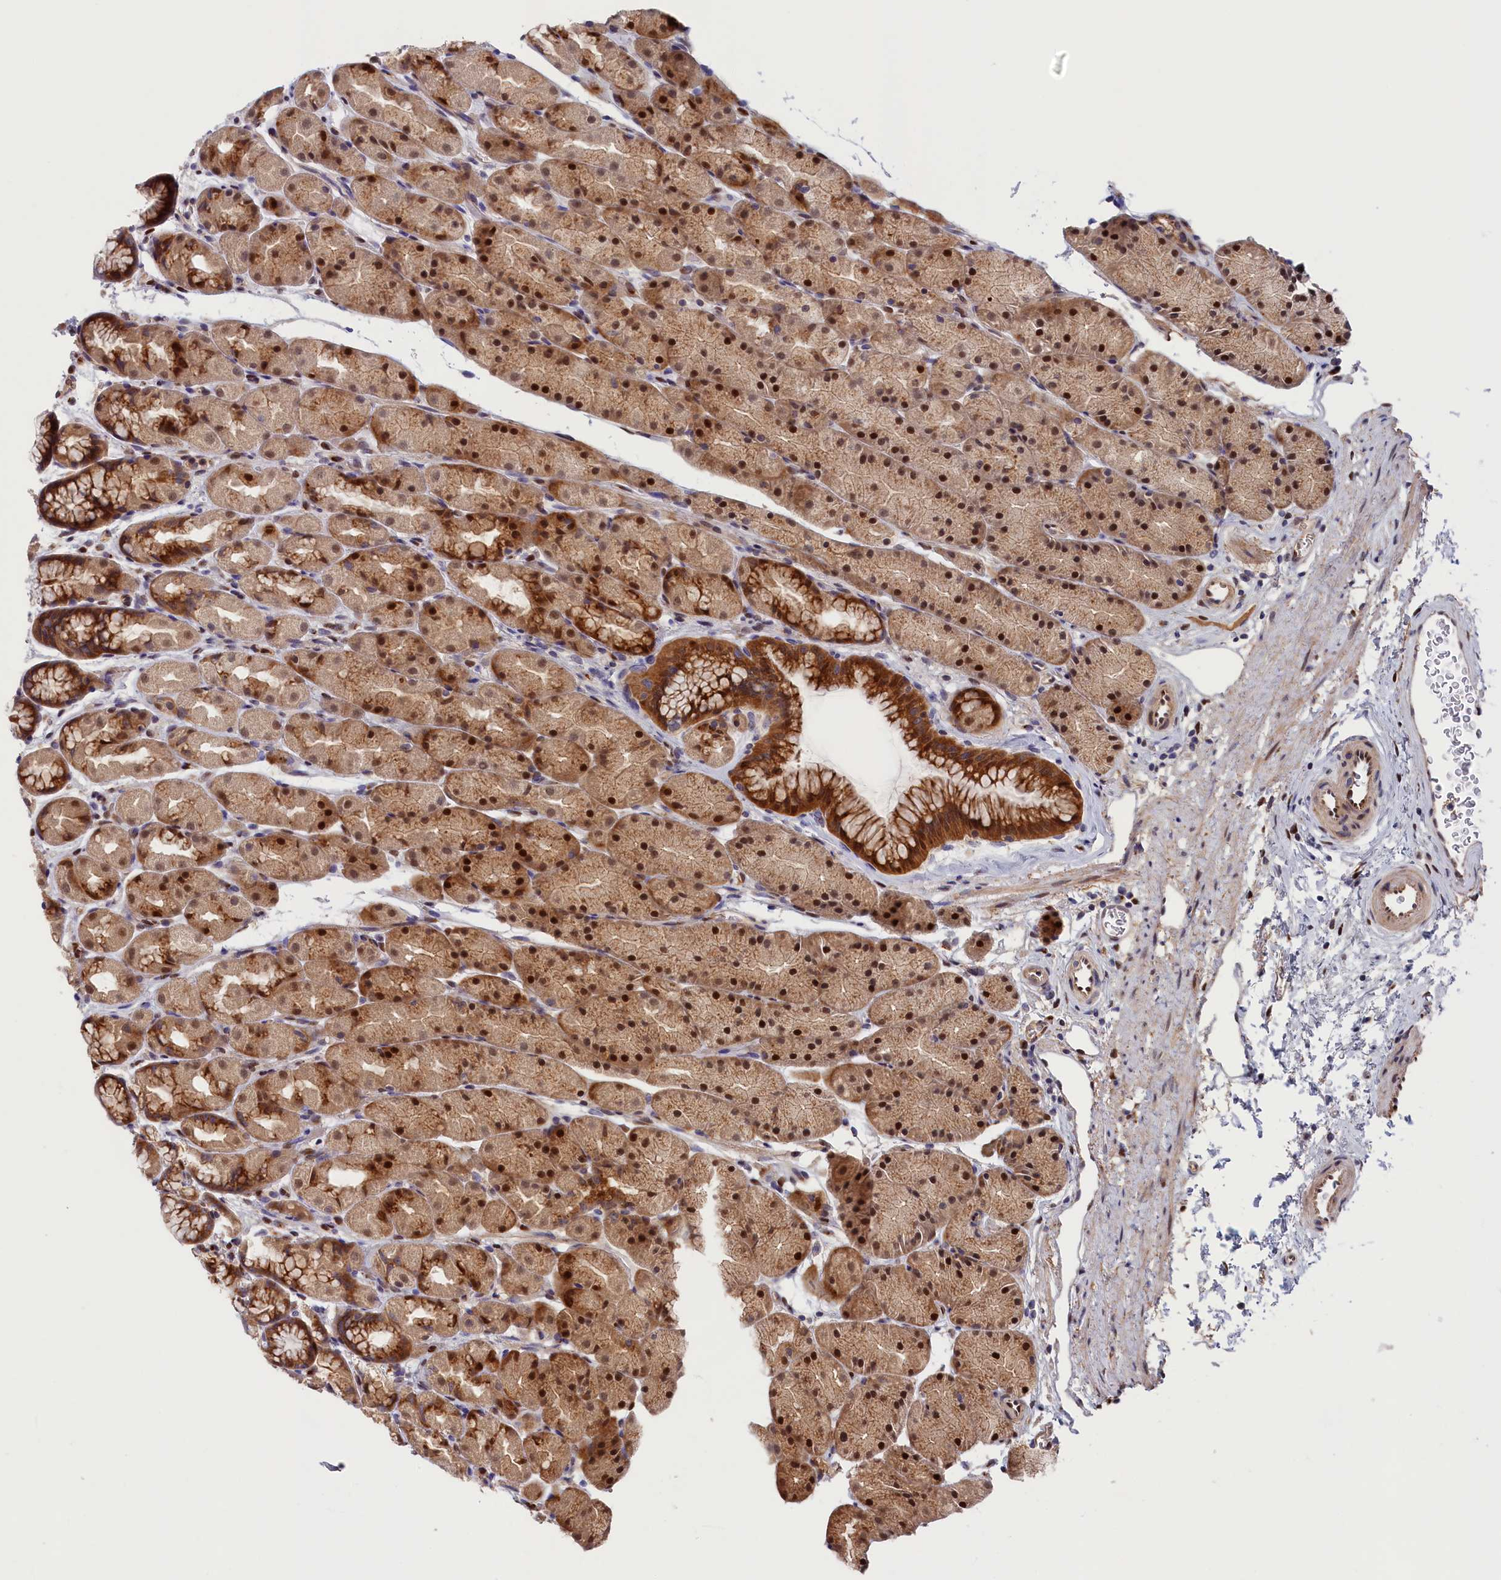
{"staining": {"intensity": "strong", "quantity": ">75%", "location": "cytoplasmic/membranous,nuclear"}, "tissue": "stomach", "cell_type": "Glandular cells", "image_type": "normal", "snomed": [{"axis": "morphology", "description": "Normal tissue, NOS"}, {"axis": "topography", "description": "Stomach, upper"}, {"axis": "topography", "description": "Stomach"}], "caption": "This histopathology image exhibits unremarkable stomach stained with IHC to label a protein in brown. The cytoplasmic/membranous,nuclear of glandular cells show strong positivity for the protein. Nuclei are counter-stained blue.", "gene": "CHST12", "patient": {"sex": "male", "age": 47}}